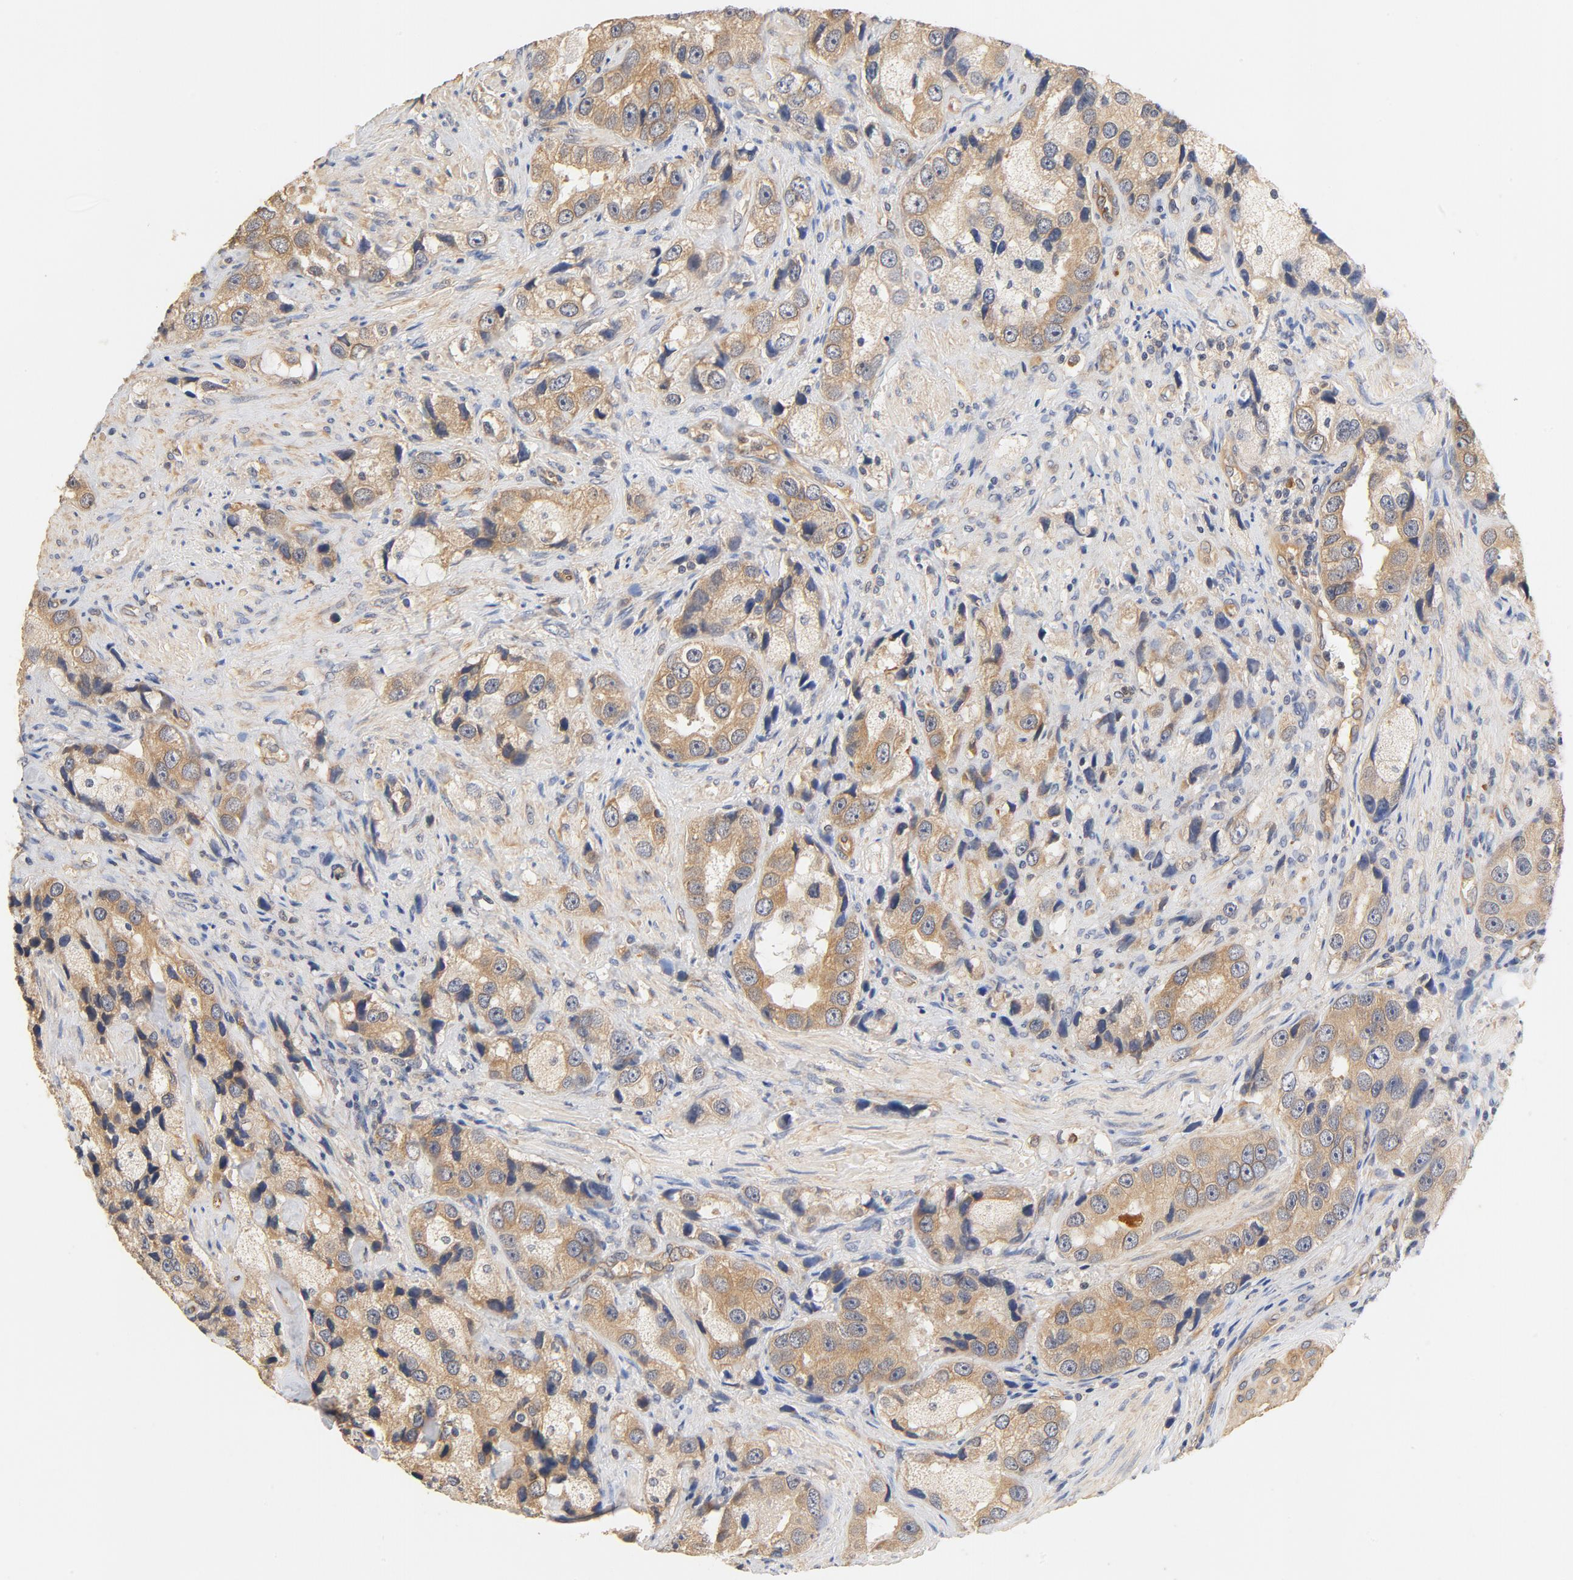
{"staining": {"intensity": "moderate", "quantity": ">75%", "location": "cytoplasmic/membranous"}, "tissue": "prostate cancer", "cell_type": "Tumor cells", "image_type": "cancer", "snomed": [{"axis": "morphology", "description": "Adenocarcinoma, High grade"}, {"axis": "topography", "description": "Prostate"}], "caption": "Immunohistochemistry image of prostate cancer (adenocarcinoma (high-grade)) stained for a protein (brown), which shows medium levels of moderate cytoplasmic/membranous expression in about >75% of tumor cells.", "gene": "UBE2J1", "patient": {"sex": "male", "age": 63}}